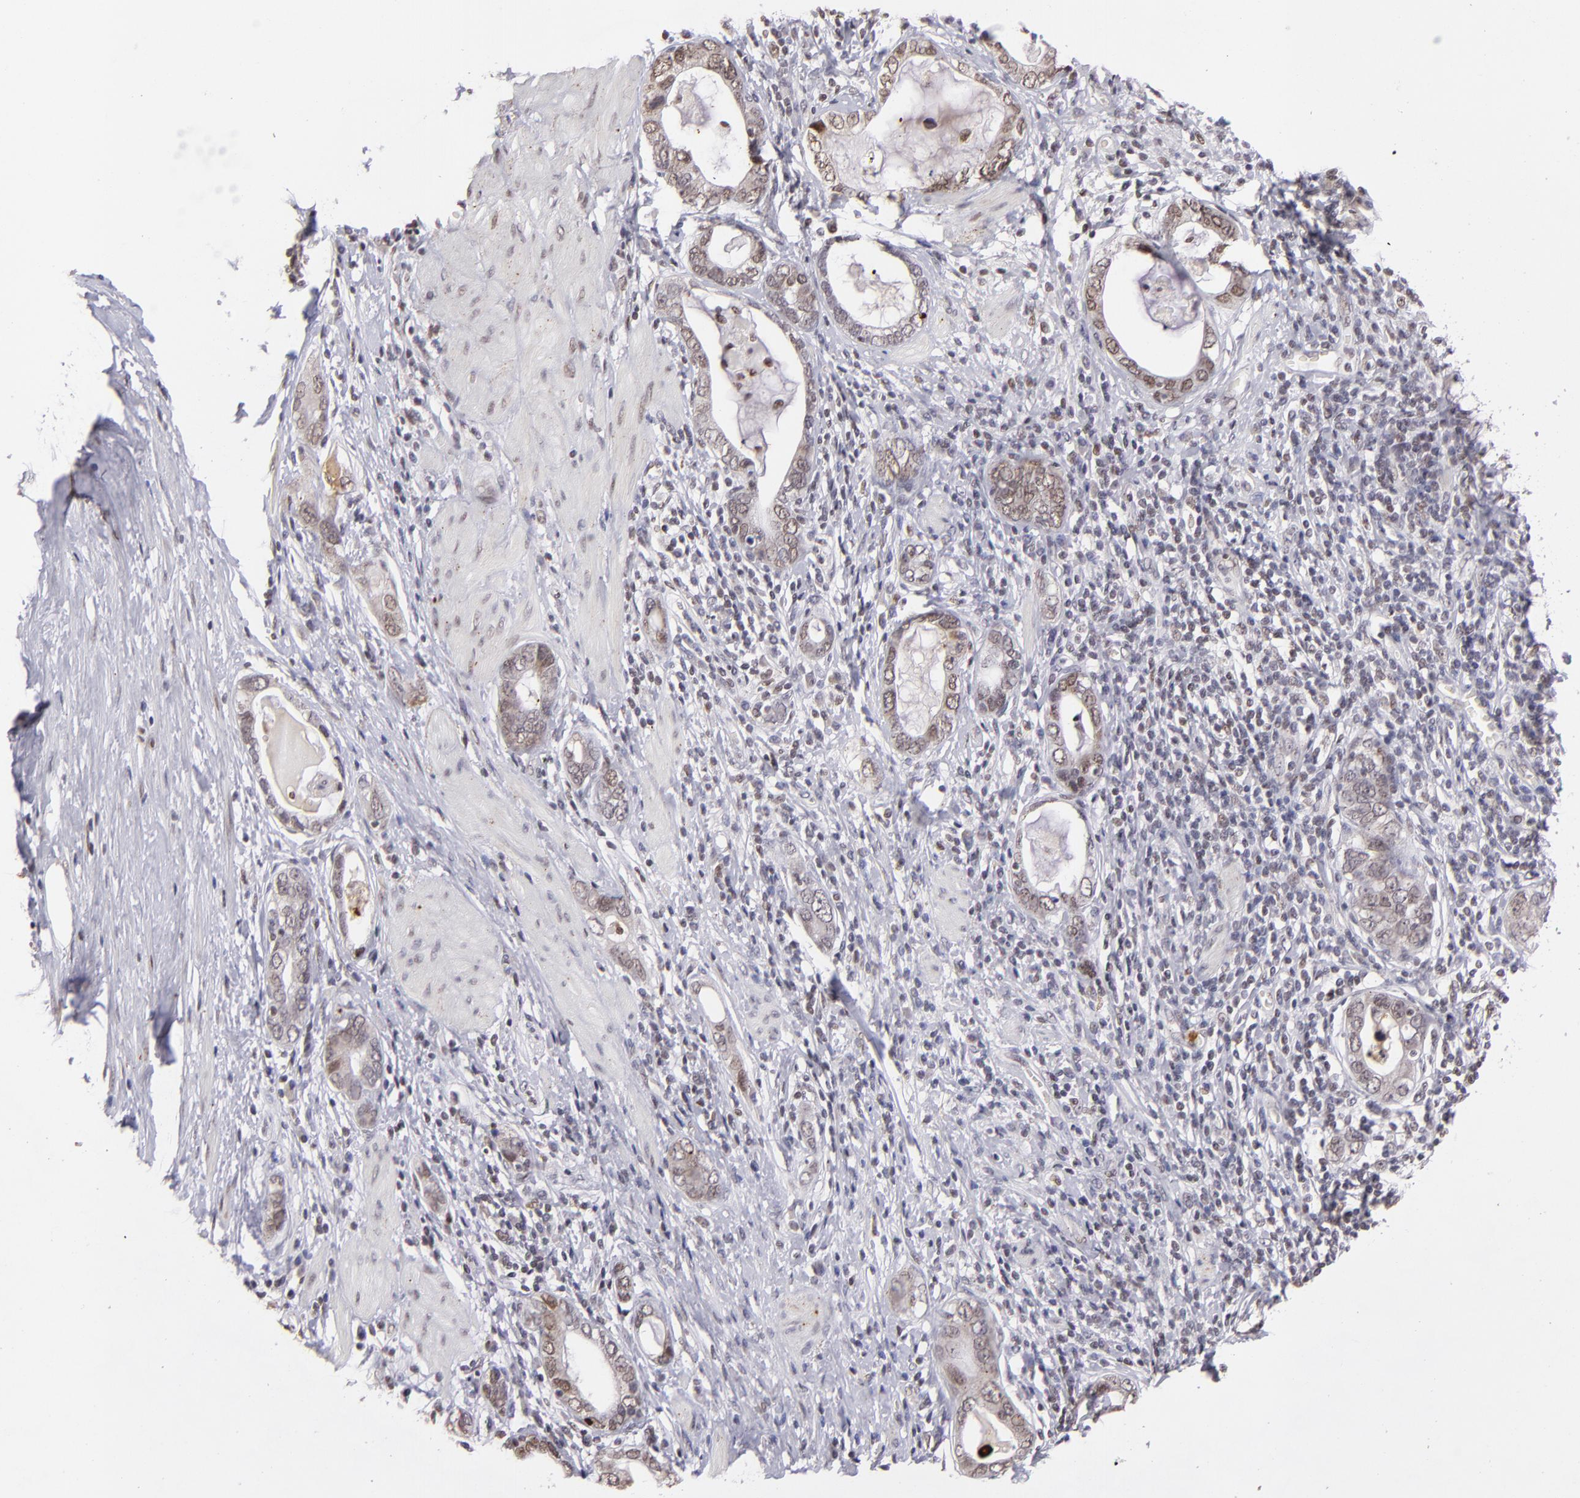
{"staining": {"intensity": "weak", "quantity": "<25%", "location": "cytoplasmic/membranous,nuclear"}, "tissue": "stomach cancer", "cell_type": "Tumor cells", "image_type": "cancer", "snomed": [{"axis": "morphology", "description": "Adenocarcinoma, NOS"}, {"axis": "topography", "description": "Stomach, lower"}], "caption": "This is a micrograph of immunohistochemistry staining of stomach cancer, which shows no staining in tumor cells.", "gene": "RXRG", "patient": {"sex": "female", "age": 93}}